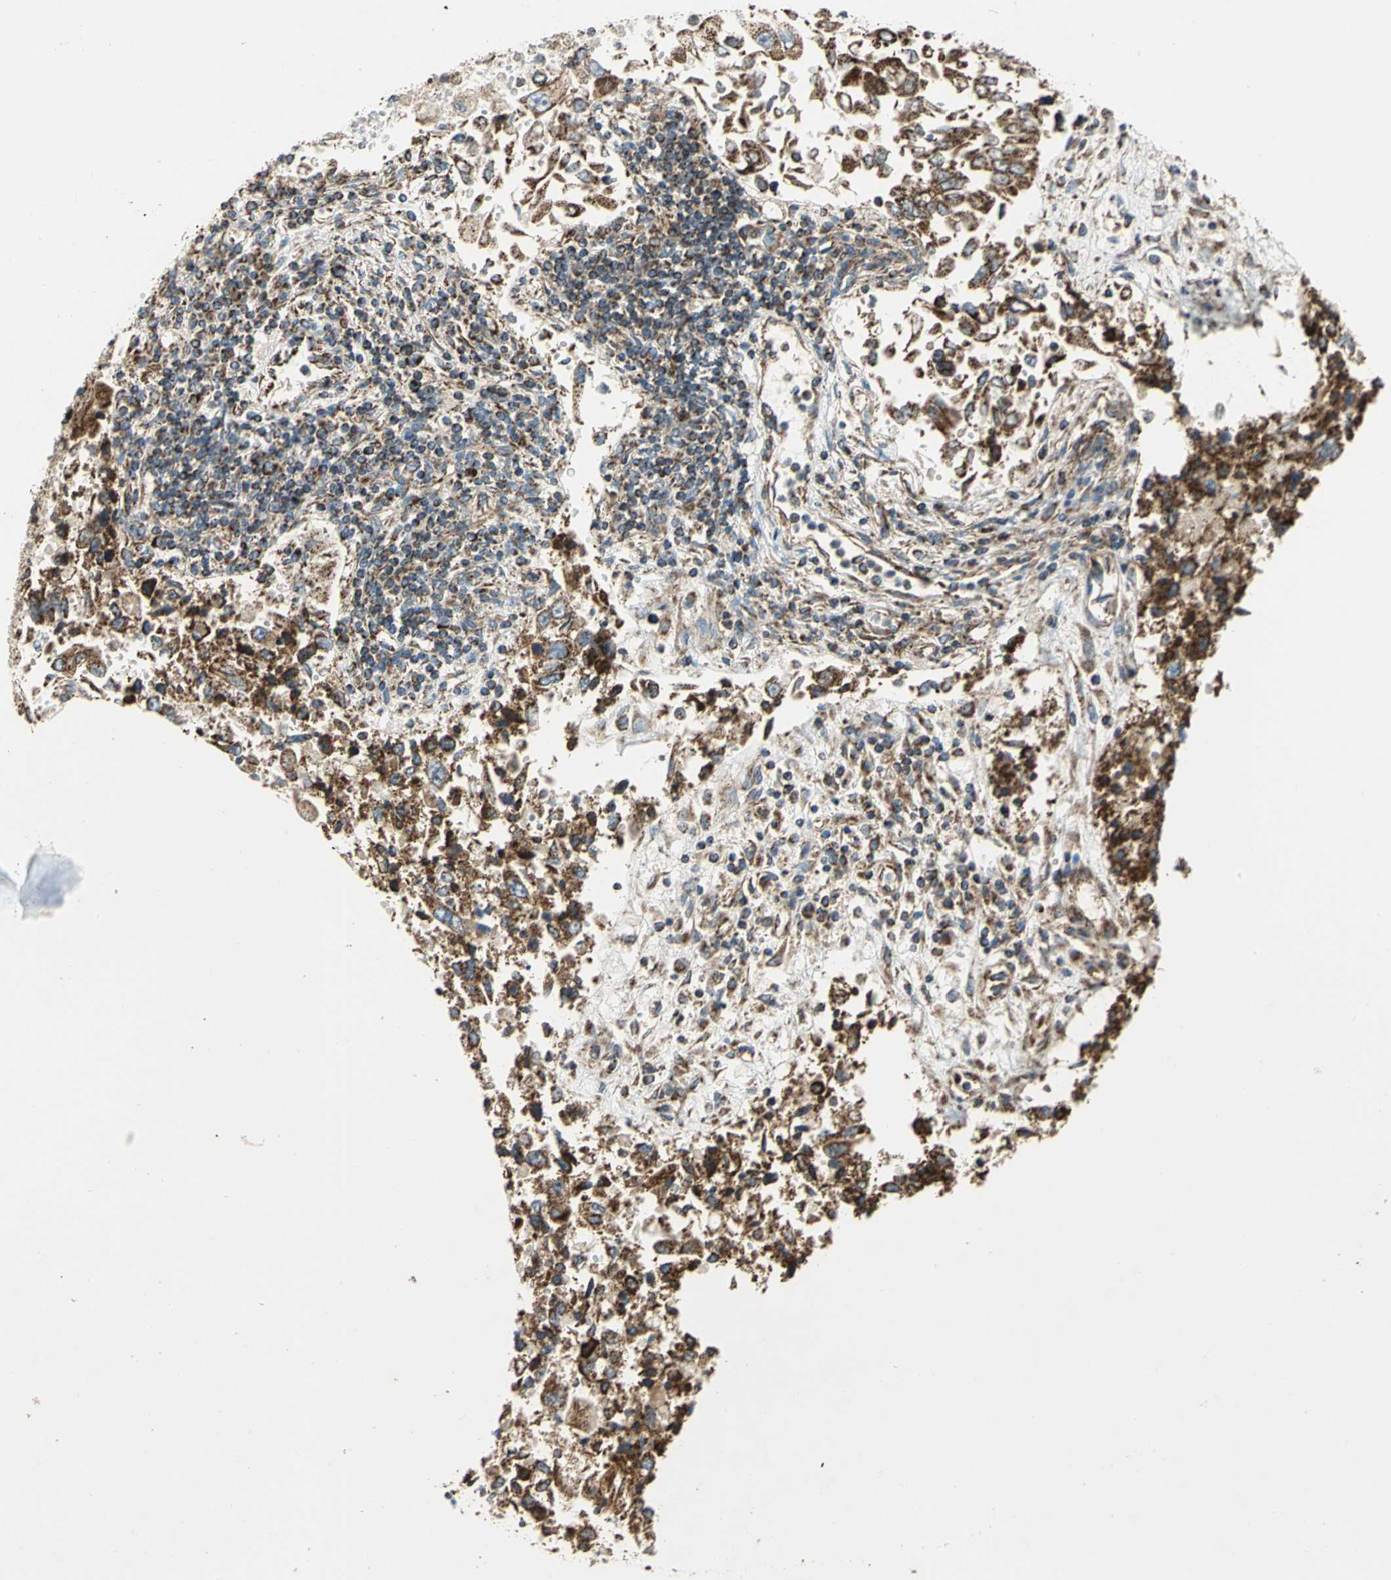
{"staining": {"intensity": "moderate", "quantity": ">75%", "location": "cytoplasmic/membranous"}, "tissue": "lung cancer", "cell_type": "Tumor cells", "image_type": "cancer", "snomed": [{"axis": "morphology", "description": "Adenocarcinoma, NOS"}, {"axis": "topography", "description": "Lung"}], "caption": "A histopathology image showing moderate cytoplasmic/membranous expression in about >75% of tumor cells in adenocarcinoma (lung), as visualized by brown immunohistochemical staining.", "gene": "MRPS22", "patient": {"sex": "male", "age": 84}}